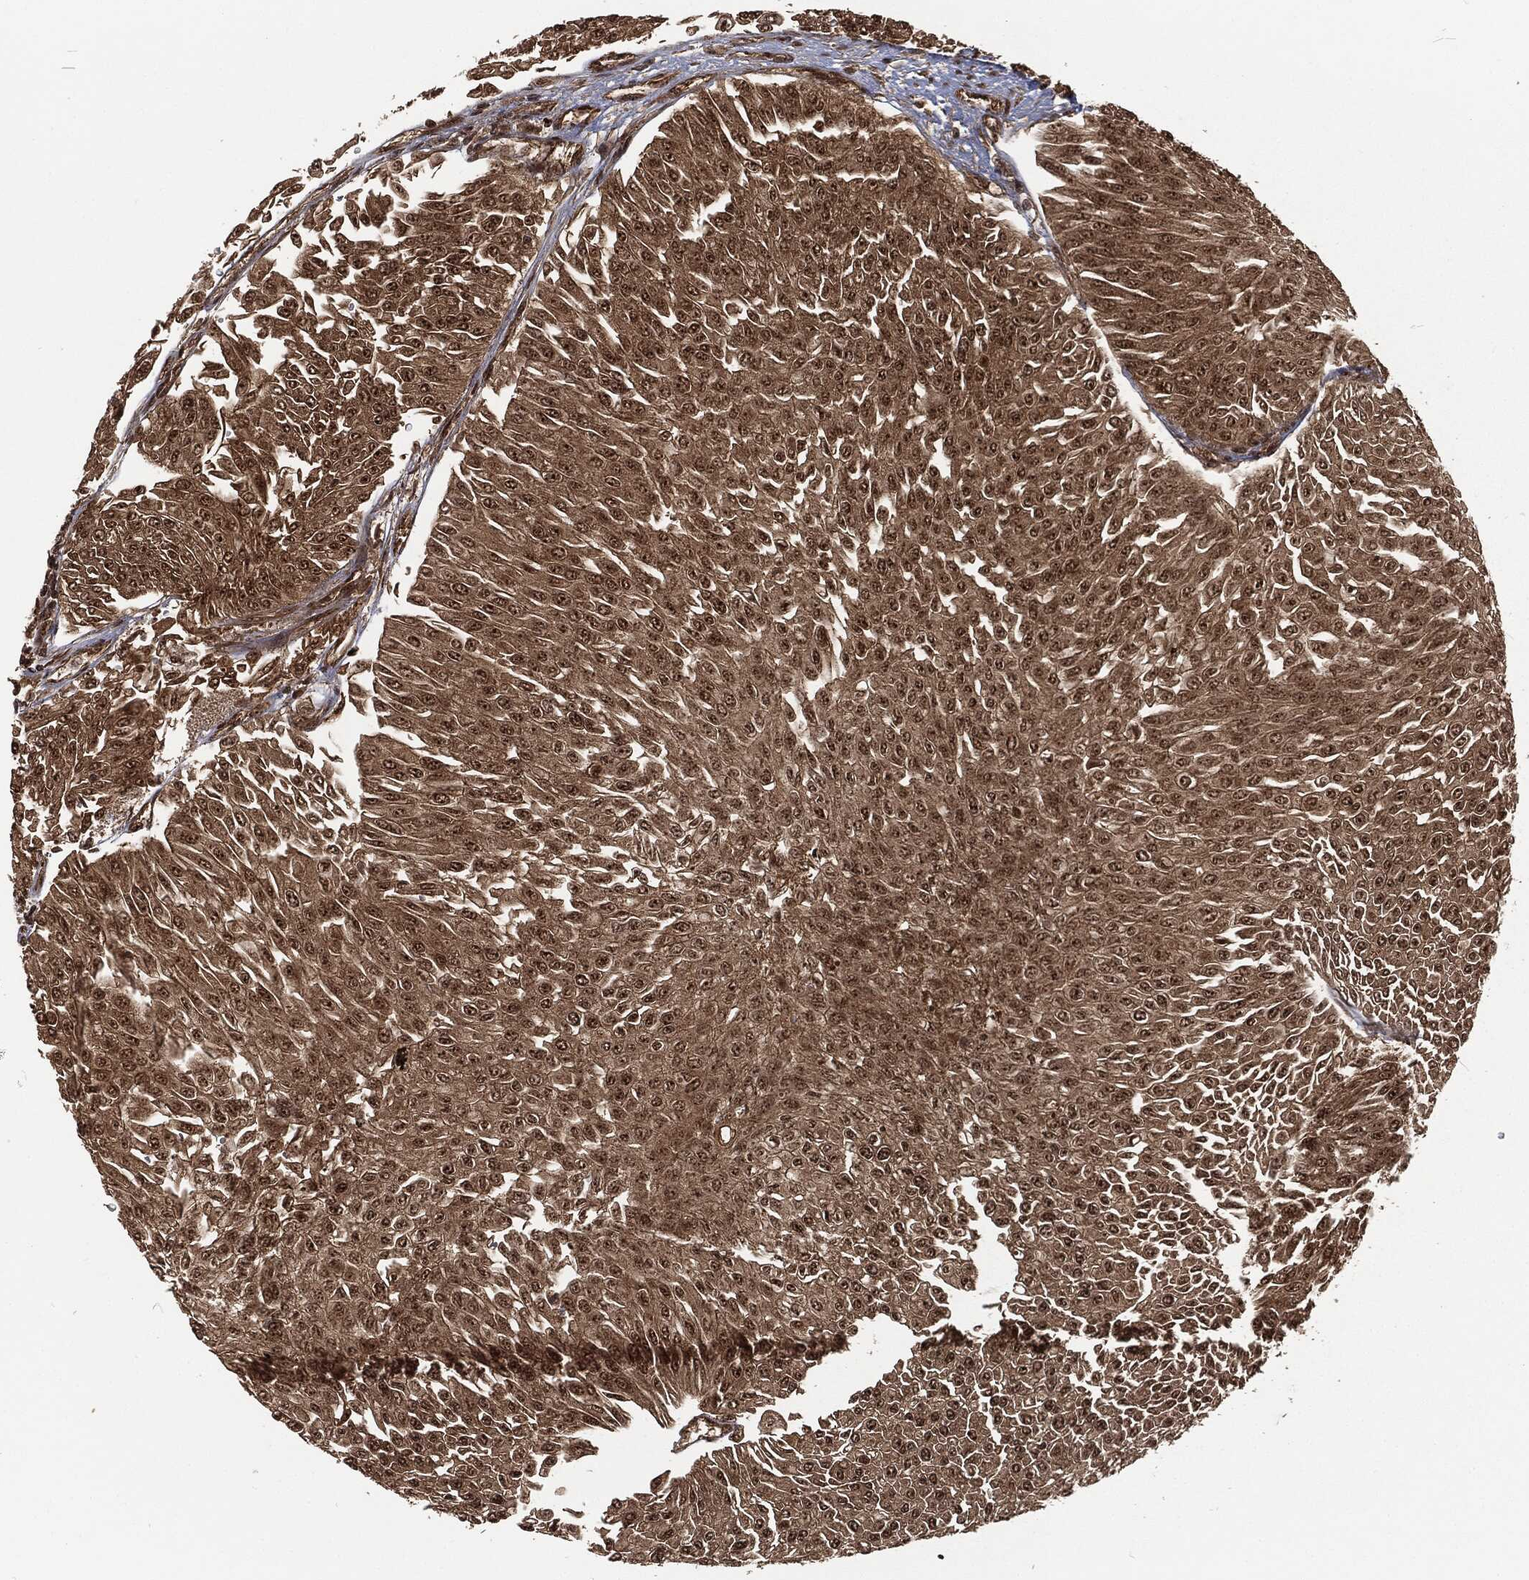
{"staining": {"intensity": "moderate", "quantity": ">75%", "location": "cytoplasmic/membranous,nuclear"}, "tissue": "urothelial cancer", "cell_type": "Tumor cells", "image_type": "cancer", "snomed": [{"axis": "morphology", "description": "Urothelial carcinoma, Low grade"}, {"axis": "topography", "description": "Urinary bladder"}], "caption": "Immunohistochemical staining of urothelial carcinoma (low-grade) displays medium levels of moderate cytoplasmic/membranous and nuclear staining in approximately >75% of tumor cells. (brown staining indicates protein expression, while blue staining denotes nuclei).", "gene": "NGRN", "patient": {"sex": "male", "age": 67}}